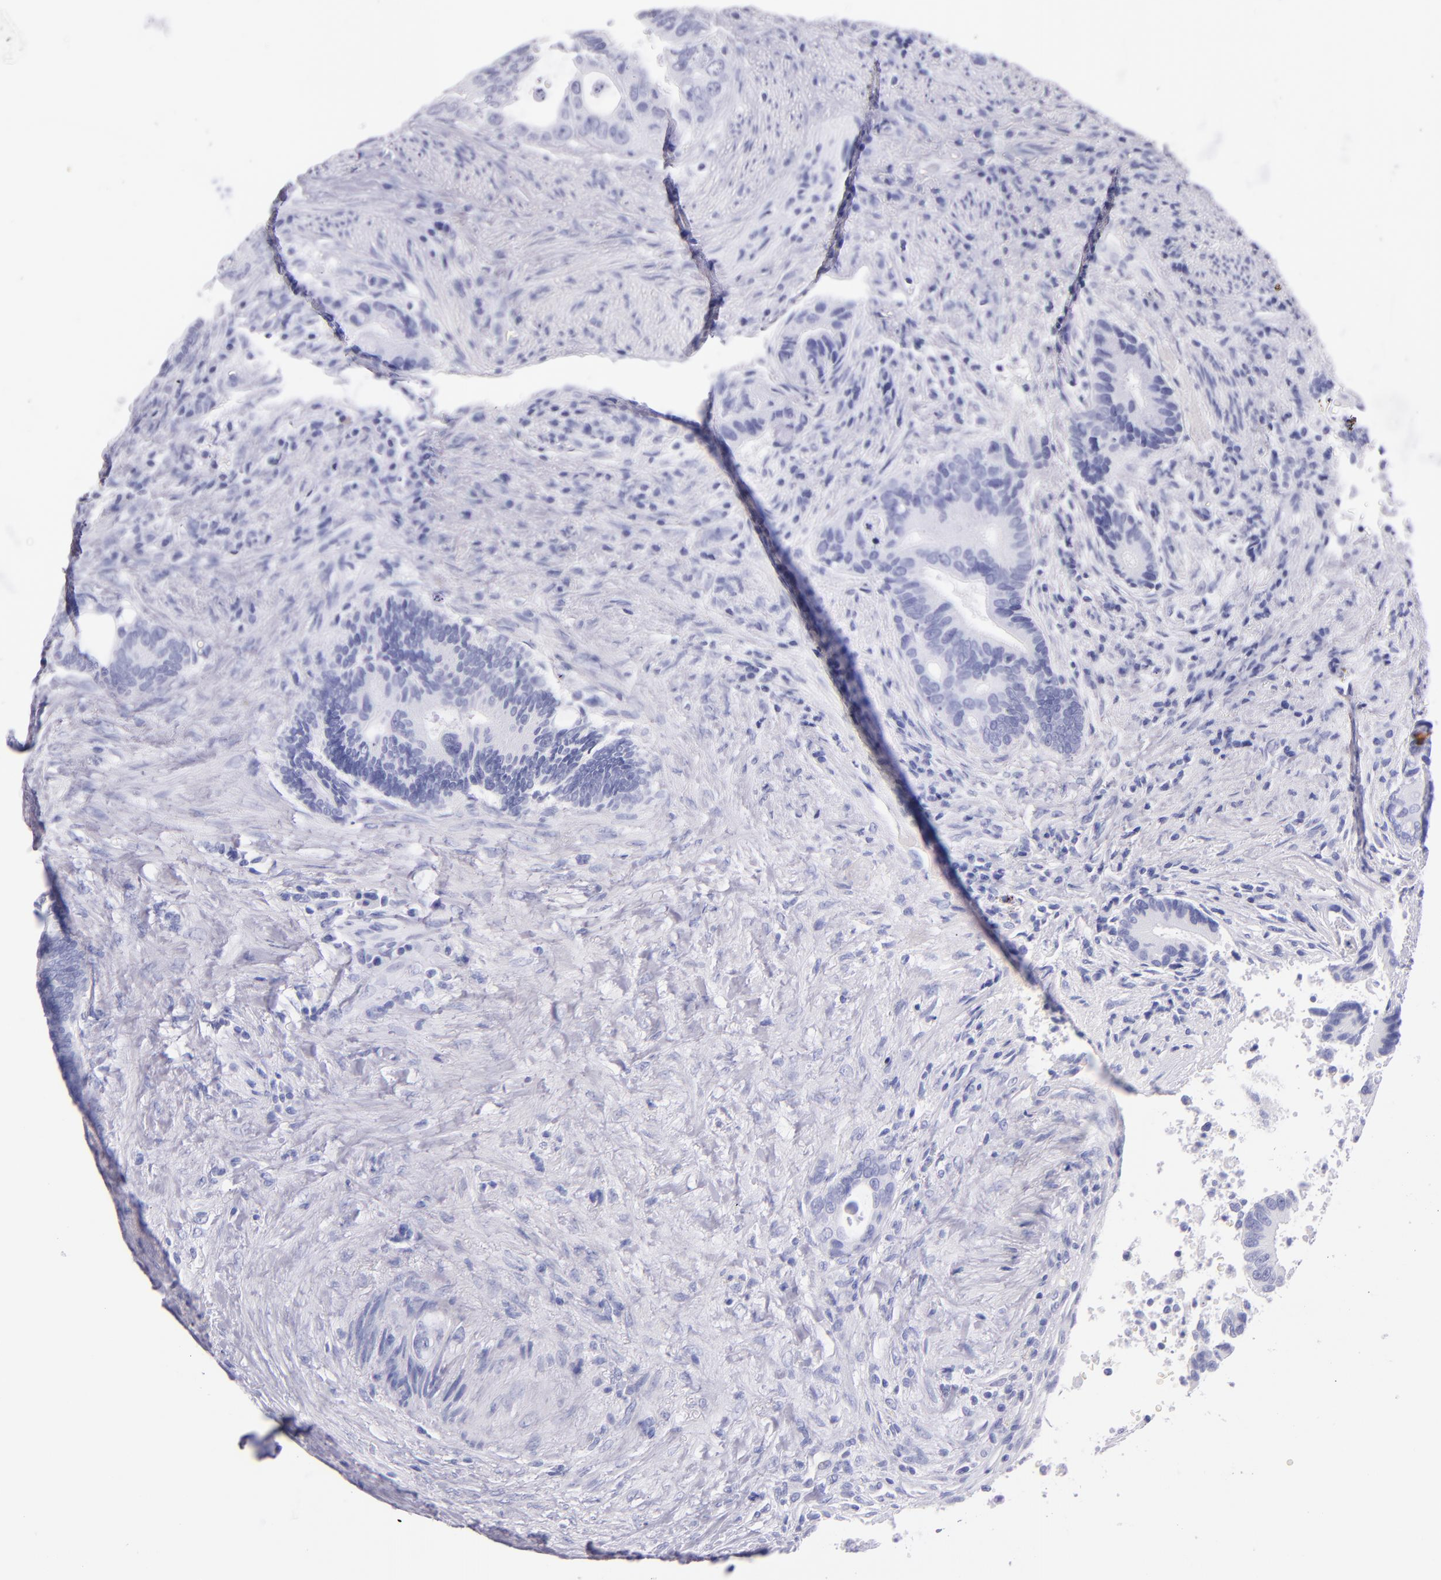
{"staining": {"intensity": "negative", "quantity": "none", "location": "none"}, "tissue": "colorectal cancer", "cell_type": "Tumor cells", "image_type": "cancer", "snomed": [{"axis": "morphology", "description": "Adenocarcinoma, NOS"}, {"axis": "topography", "description": "Rectum"}], "caption": "Colorectal cancer was stained to show a protein in brown. There is no significant staining in tumor cells.", "gene": "SFTPA2", "patient": {"sex": "female", "age": 67}}